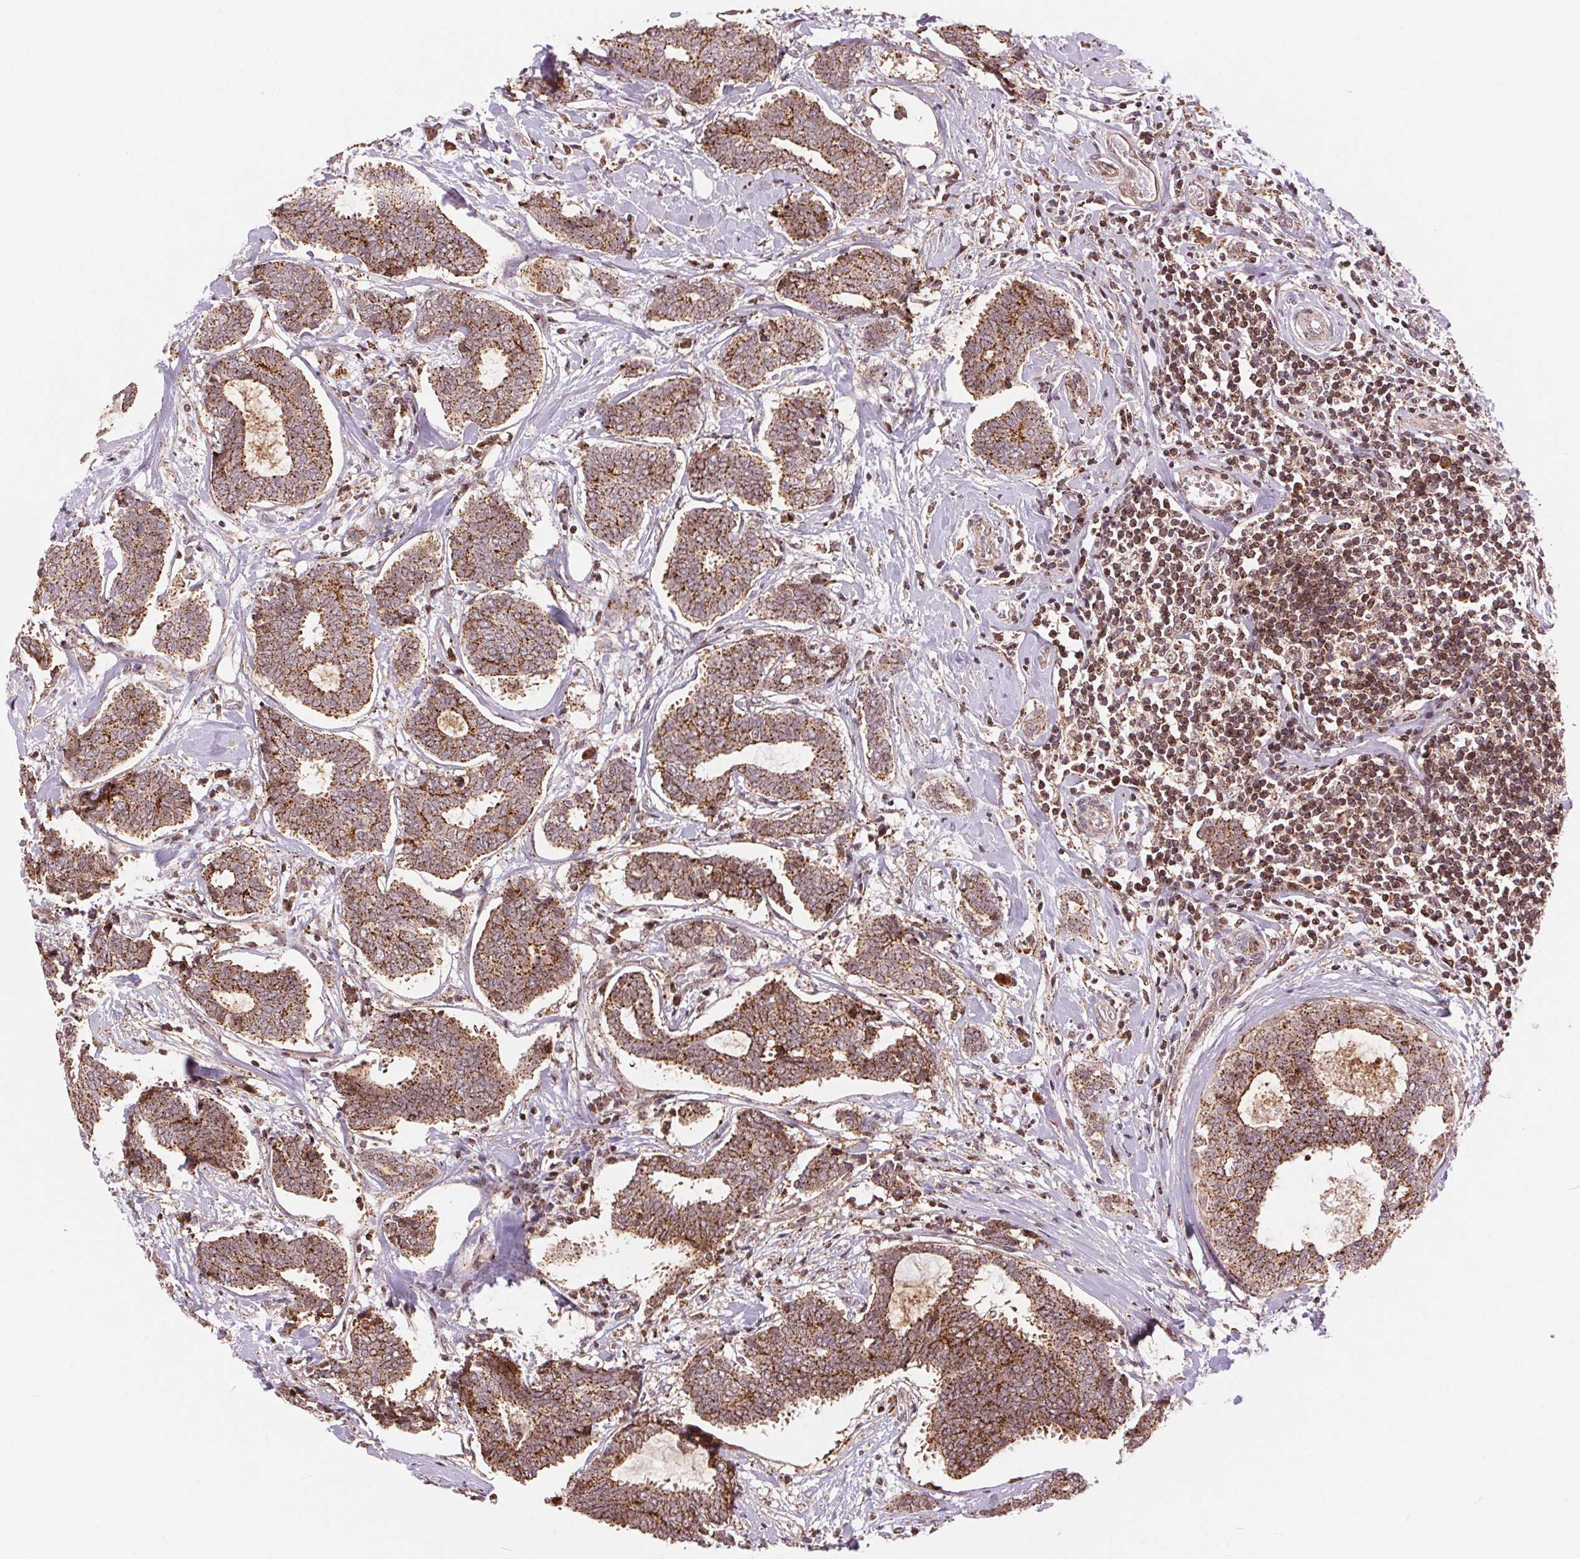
{"staining": {"intensity": "moderate", "quantity": ">75%", "location": "cytoplasmic/membranous"}, "tissue": "breast cancer", "cell_type": "Tumor cells", "image_type": "cancer", "snomed": [{"axis": "morphology", "description": "Intraductal carcinoma, in situ"}, {"axis": "morphology", "description": "Duct carcinoma"}, {"axis": "morphology", "description": "Lobular carcinoma, in situ"}, {"axis": "topography", "description": "Breast"}], "caption": "Breast cancer stained with DAB (3,3'-diaminobenzidine) immunohistochemistry demonstrates medium levels of moderate cytoplasmic/membranous positivity in about >75% of tumor cells.", "gene": "CHMP4B", "patient": {"sex": "female", "age": 44}}